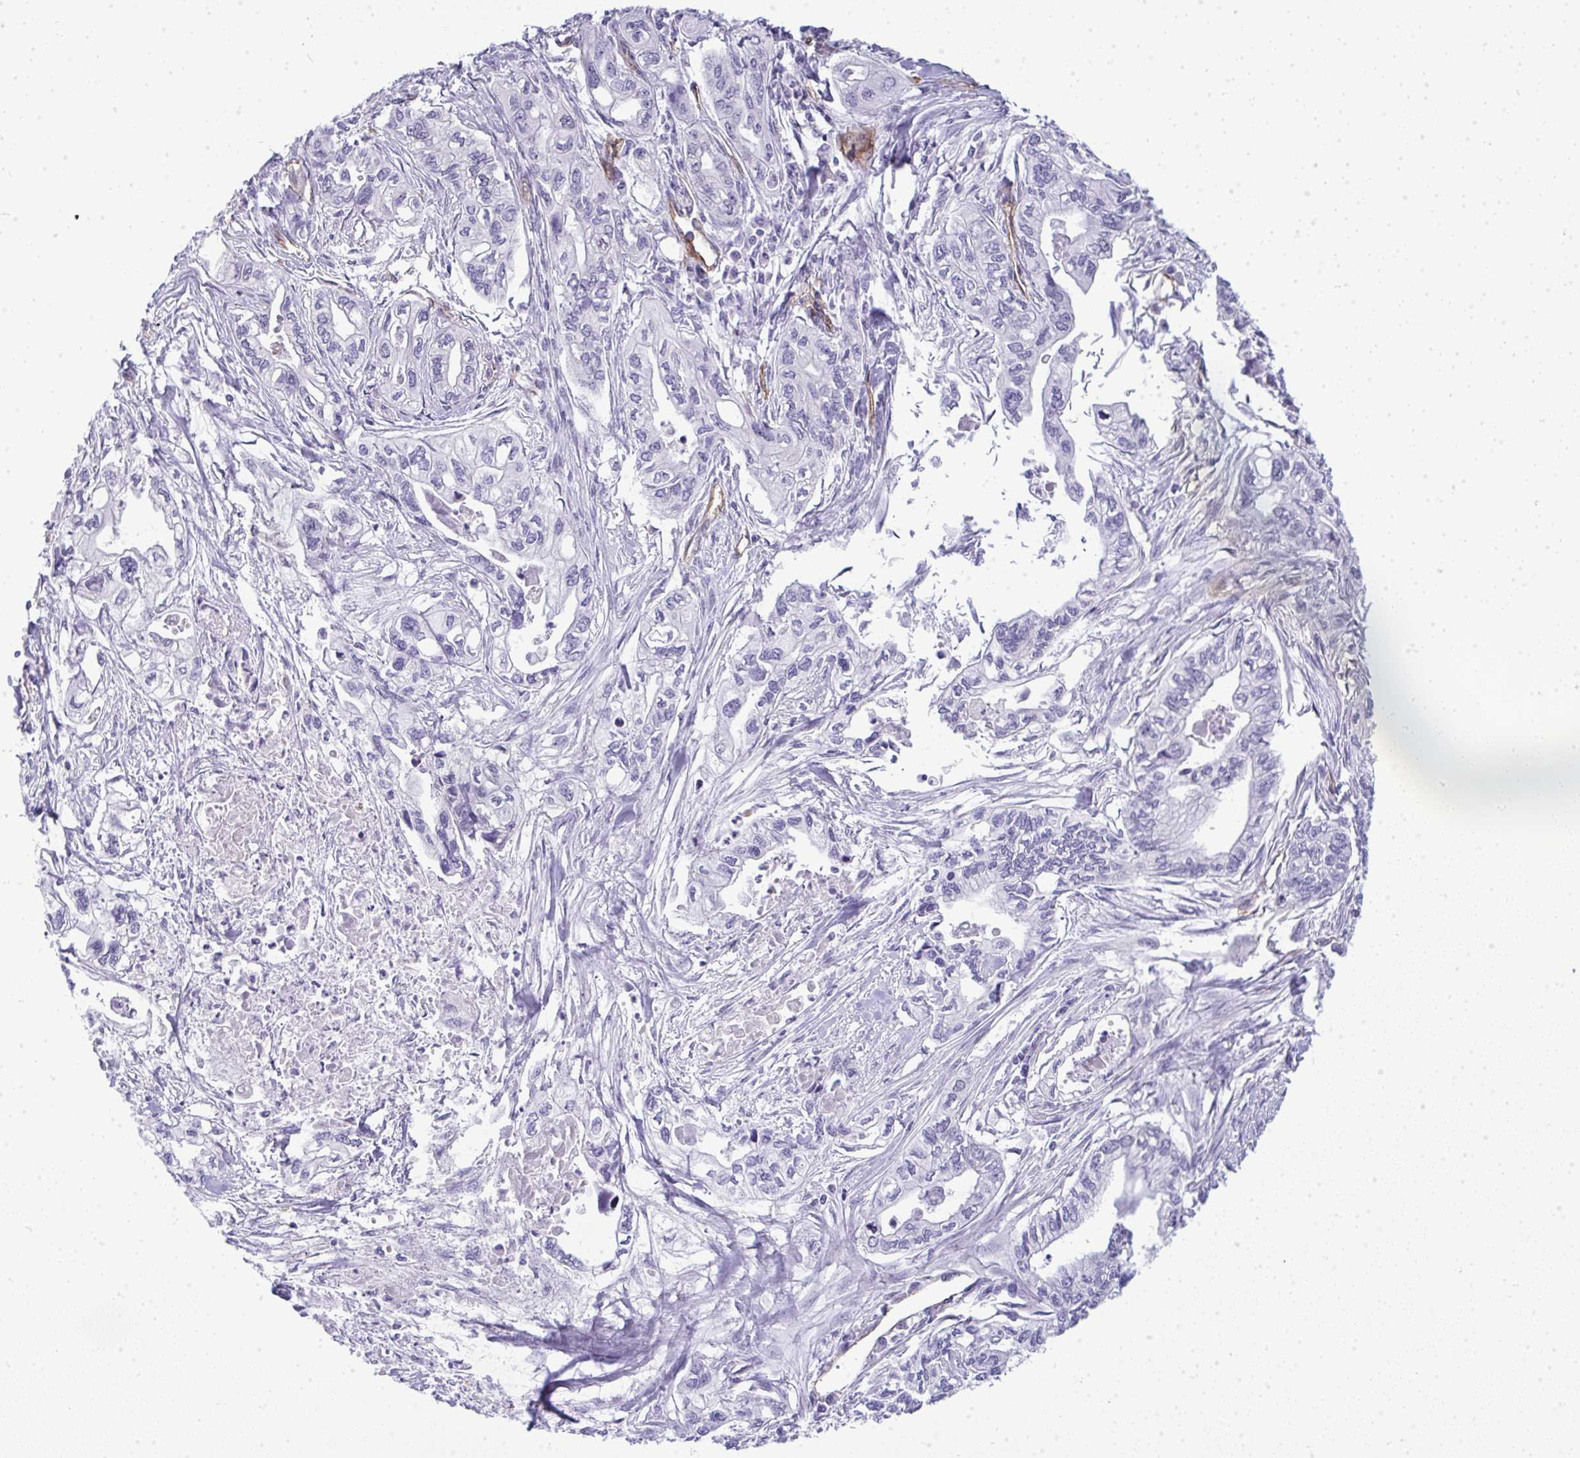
{"staining": {"intensity": "negative", "quantity": "none", "location": "none"}, "tissue": "pancreatic cancer", "cell_type": "Tumor cells", "image_type": "cancer", "snomed": [{"axis": "morphology", "description": "Adenocarcinoma, NOS"}, {"axis": "topography", "description": "Pancreas"}], "caption": "Immunohistochemistry (IHC) micrograph of human pancreatic cancer stained for a protein (brown), which displays no expression in tumor cells.", "gene": "UBE2S", "patient": {"sex": "male", "age": 68}}